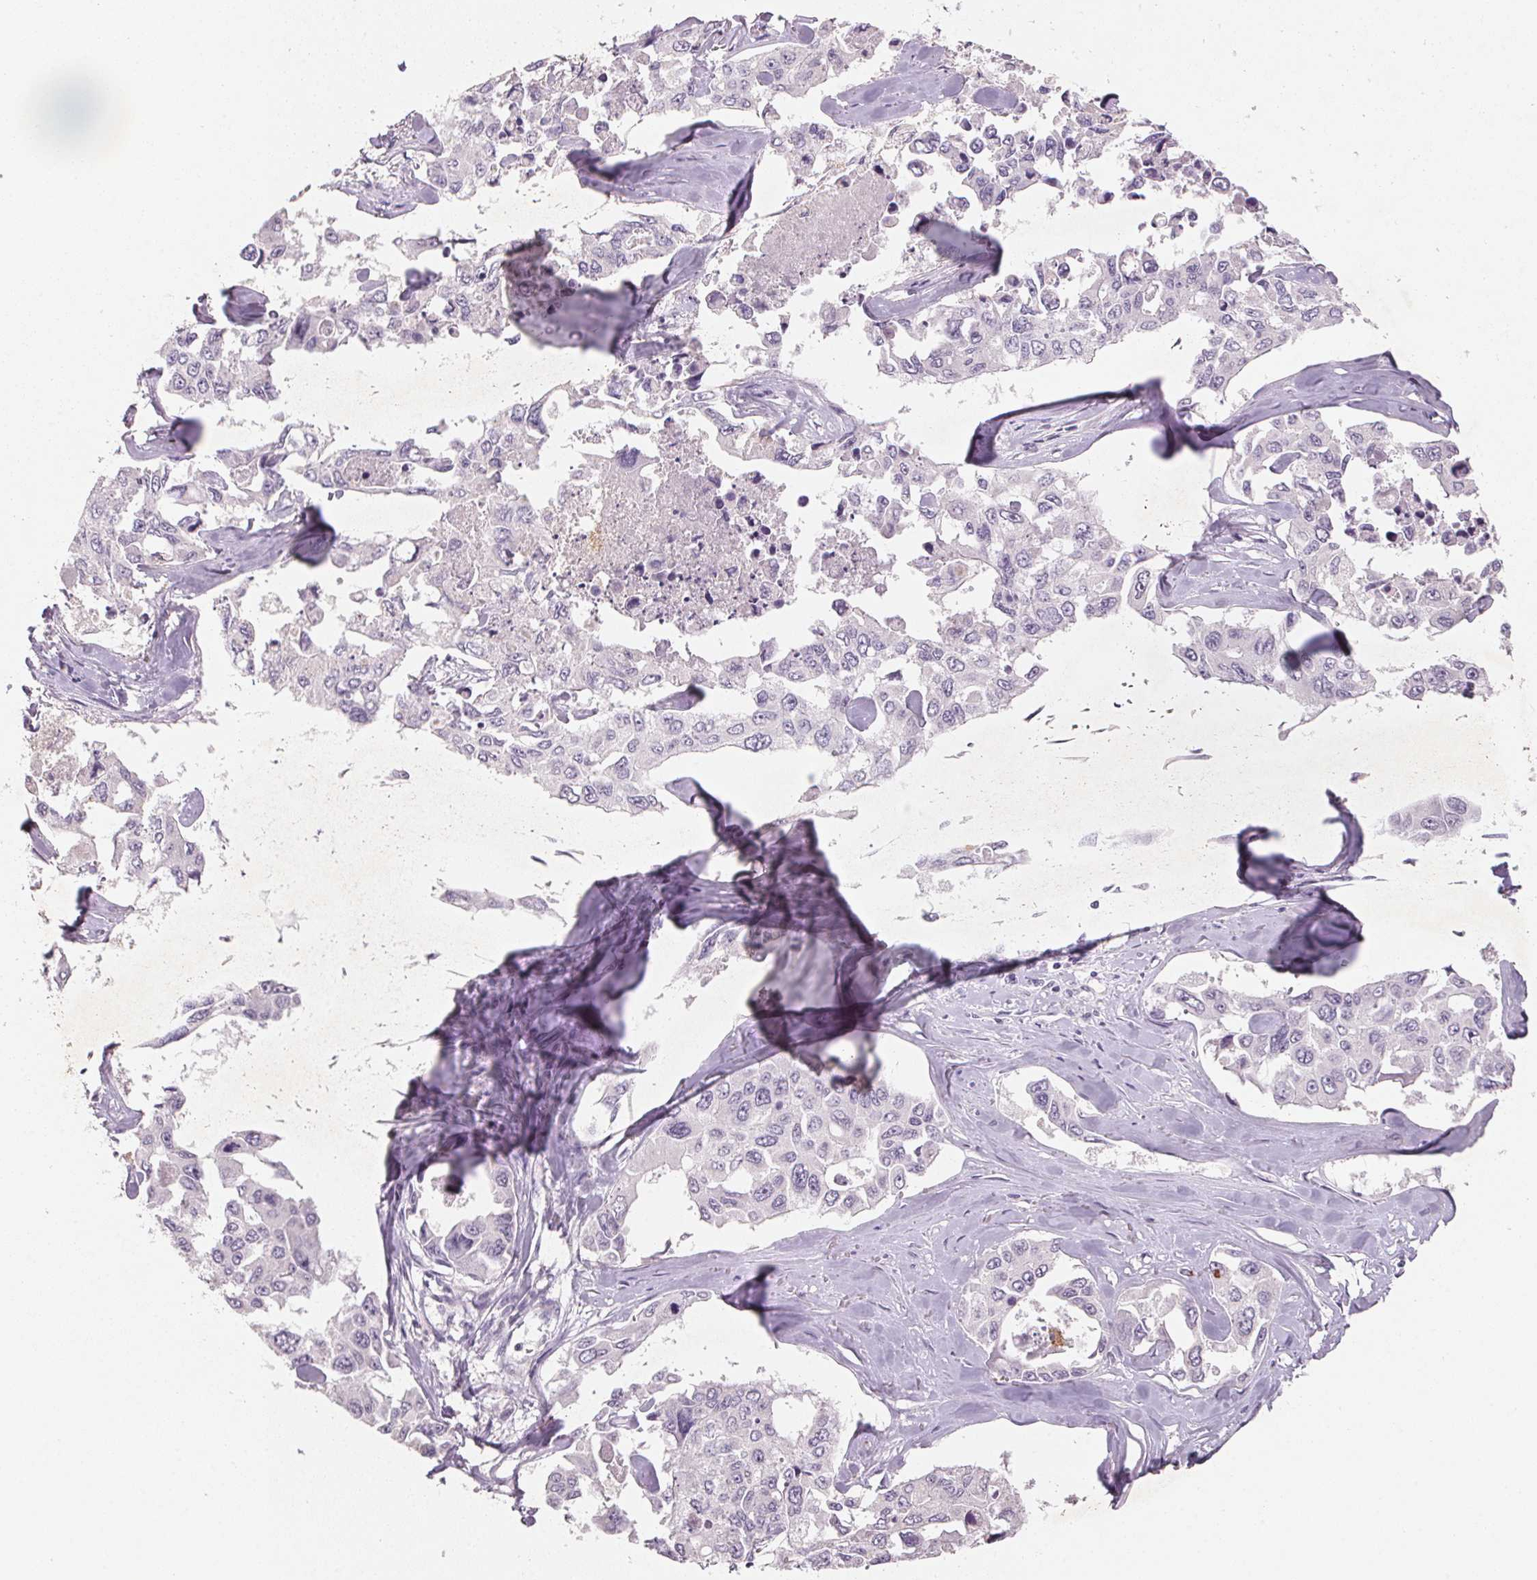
{"staining": {"intensity": "negative", "quantity": "none", "location": "none"}, "tissue": "lung cancer", "cell_type": "Tumor cells", "image_type": "cancer", "snomed": [{"axis": "morphology", "description": "Adenocarcinoma, NOS"}, {"axis": "topography", "description": "Lung"}], "caption": "Lung cancer (adenocarcinoma) stained for a protein using immunohistochemistry (IHC) exhibits no expression tumor cells.", "gene": "CXCL5", "patient": {"sex": "male", "age": 64}}